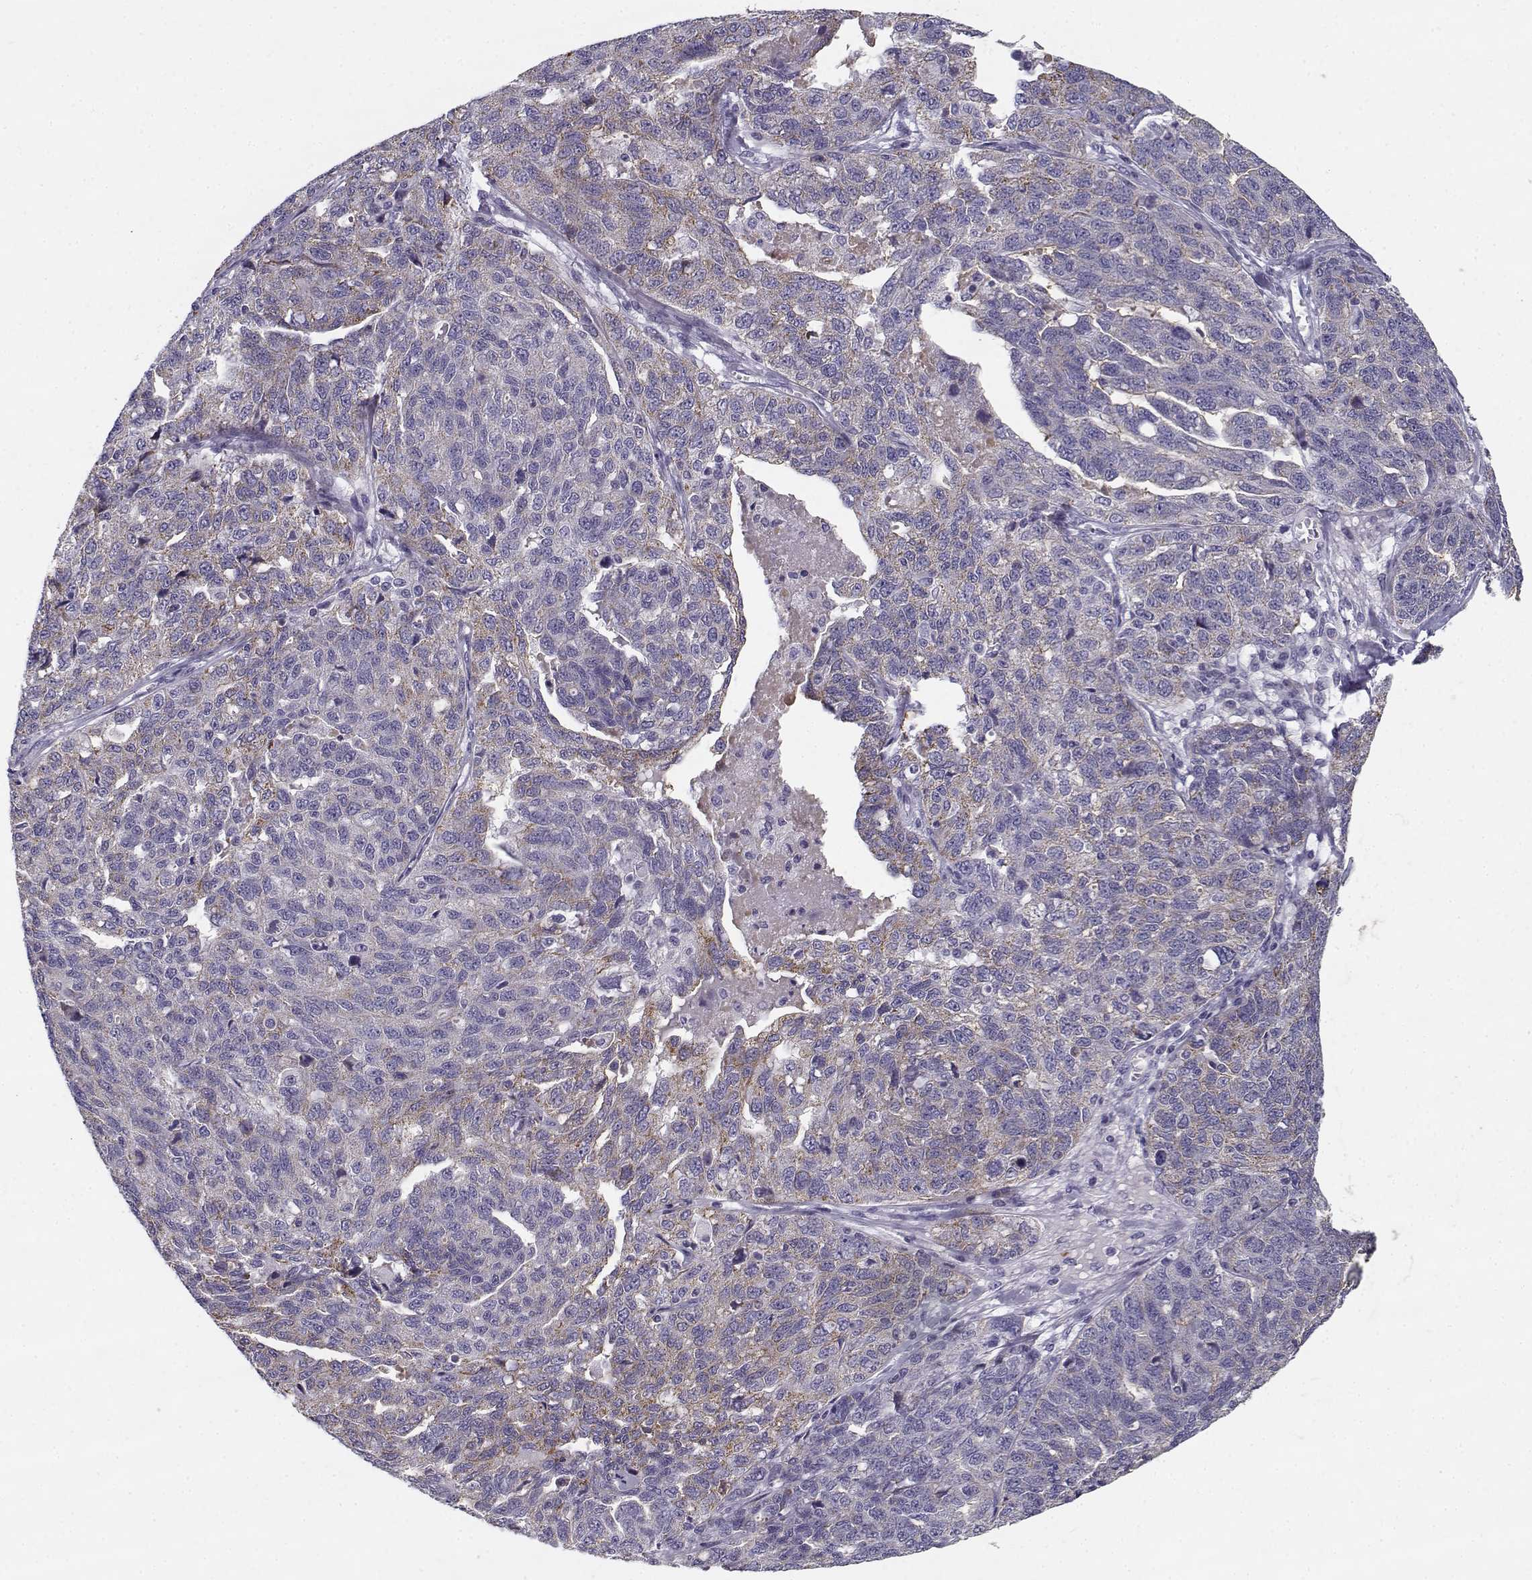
{"staining": {"intensity": "weak", "quantity": "<25%", "location": "cytoplasmic/membranous"}, "tissue": "ovarian cancer", "cell_type": "Tumor cells", "image_type": "cancer", "snomed": [{"axis": "morphology", "description": "Cystadenocarcinoma, serous, NOS"}, {"axis": "topography", "description": "Ovary"}], "caption": "IHC of serous cystadenocarcinoma (ovarian) exhibits no expression in tumor cells.", "gene": "CREB3L3", "patient": {"sex": "female", "age": 71}}